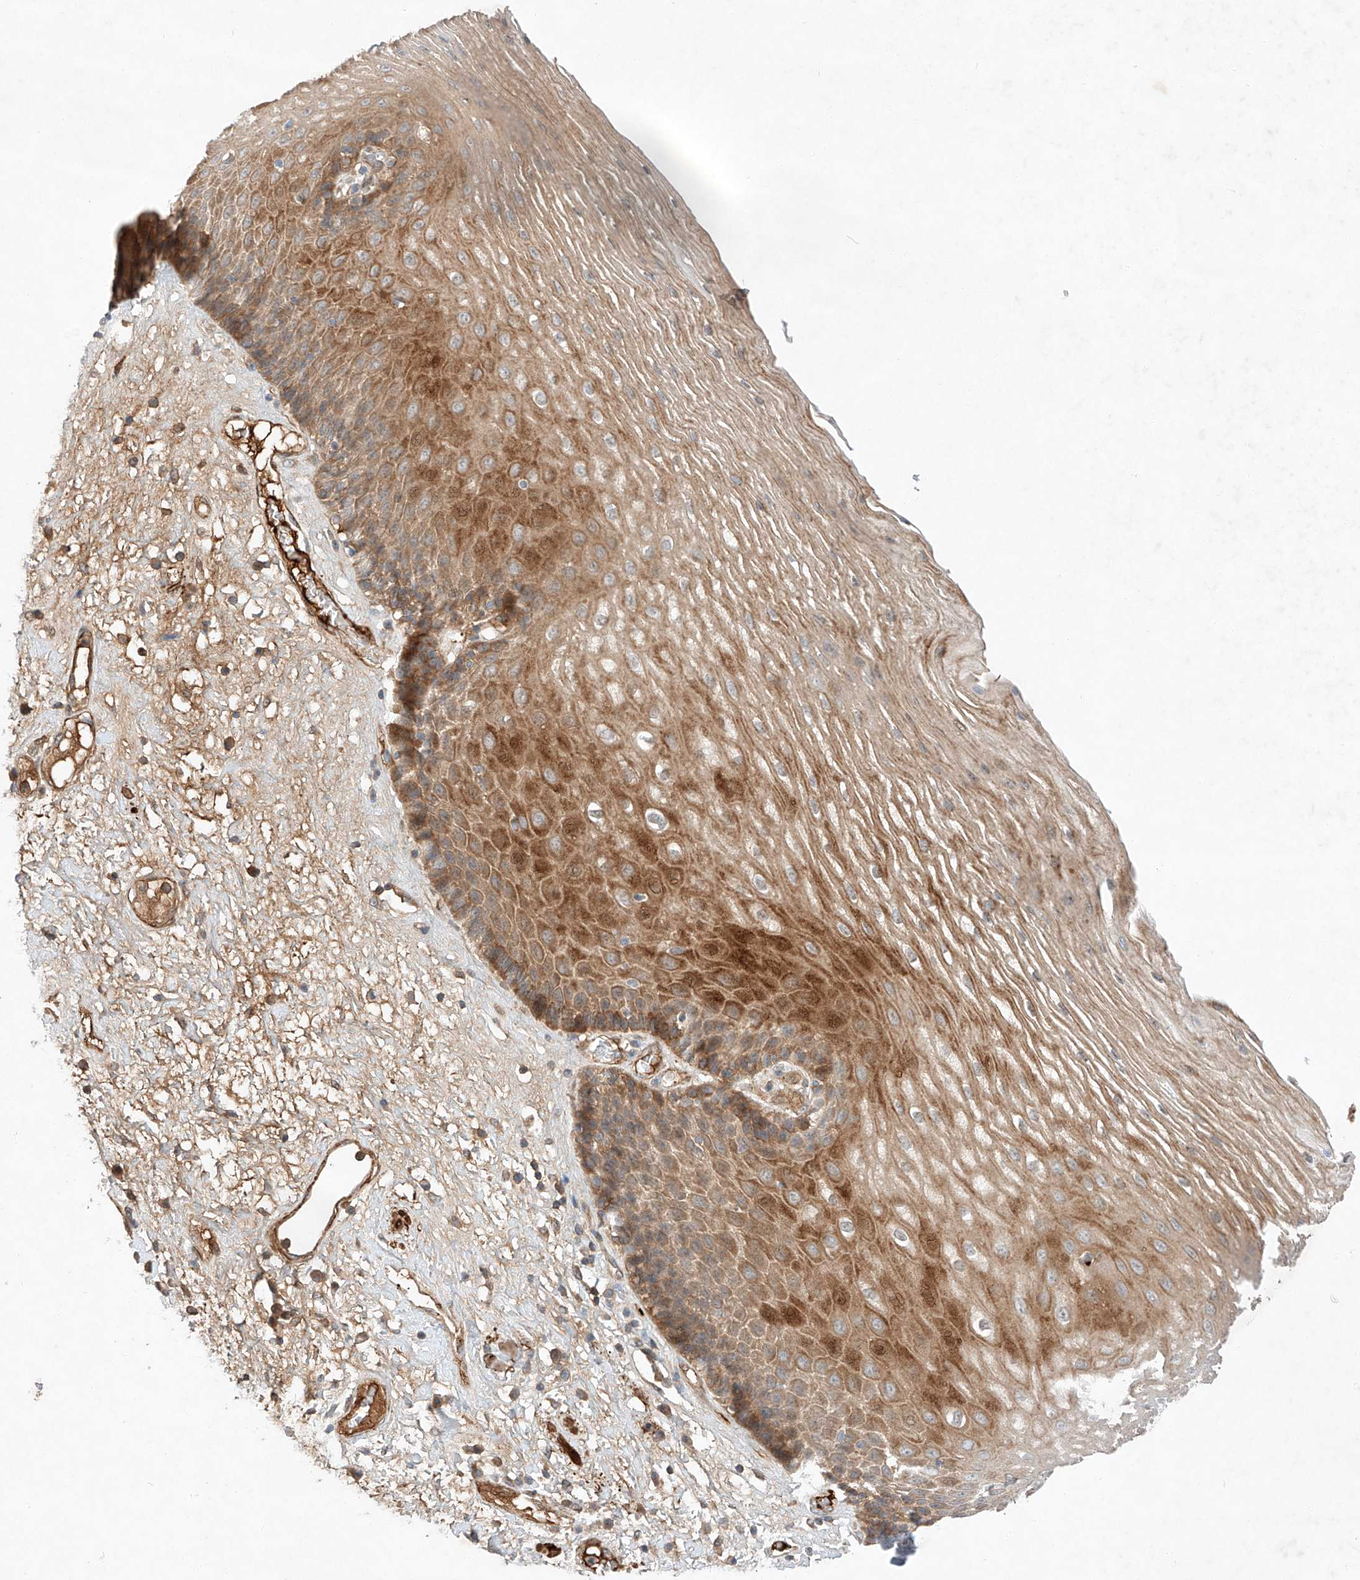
{"staining": {"intensity": "strong", "quantity": "25%-75%", "location": "cytoplasmic/membranous"}, "tissue": "esophagus", "cell_type": "Squamous epithelial cells", "image_type": "normal", "snomed": [{"axis": "morphology", "description": "Normal tissue, NOS"}, {"axis": "morphology", "description": "Adenocarcinoma, NOS"}, {"axis": "topography", "description": "Esophagus"}], "caption": "Protein staining by IHC displays strong cytoplasmic/membranous positivity in approximately 25%-75% of squamous epithelial cells in benign esophagus.", "gene": "ARHGAP33", "patient": {"sex": "male", "age": 62}}